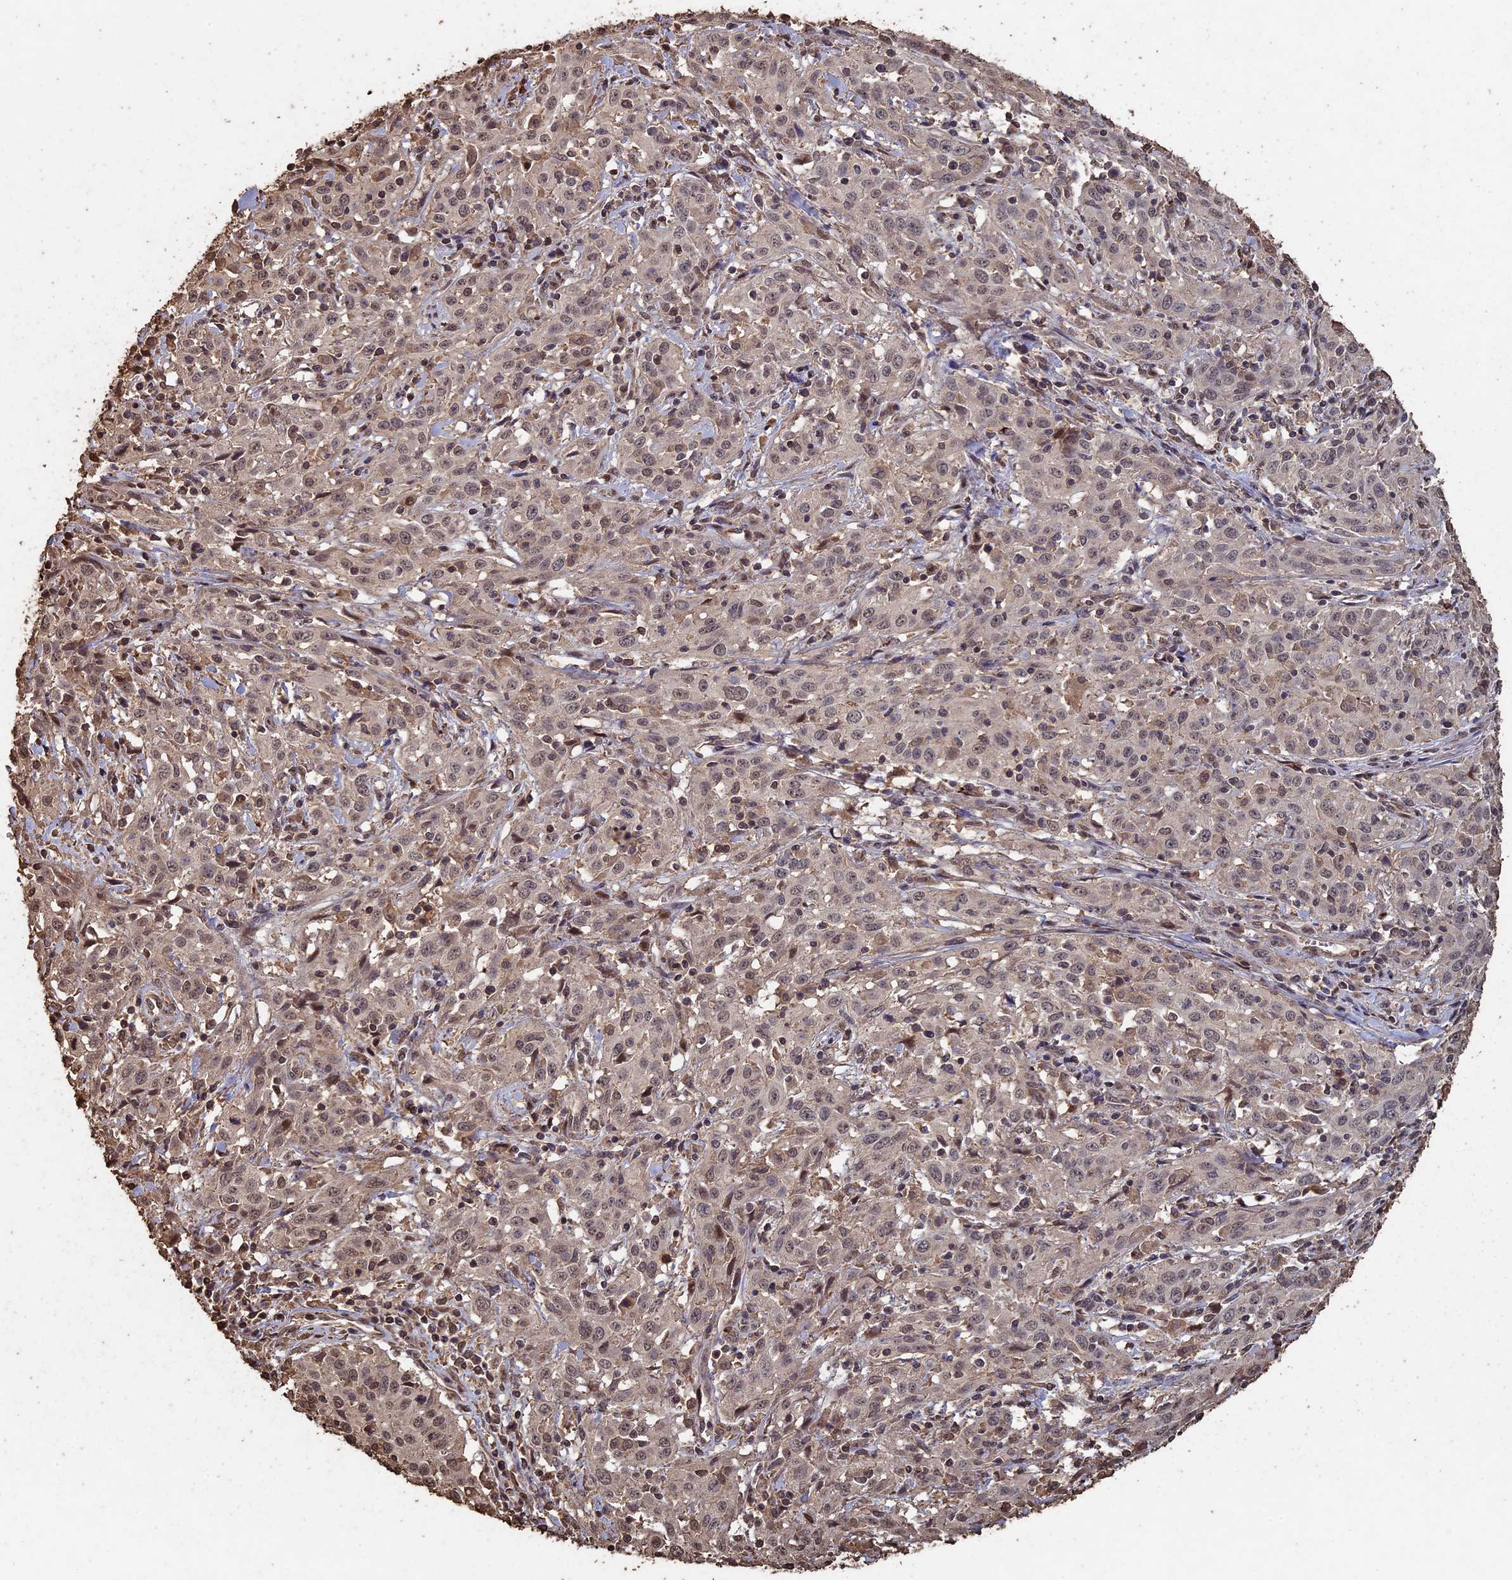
{"staining": {"intensity": "weak", "quantity": "25%-75%", "location": "nuclear"}, "tissue": "cervical cancer", "cell_type": "Tumor cells", "image_type": "cancer", "snomed": [{"axis": "morphology", "description": "Squamous cell carcinoma, NOS"}, {"axis": "topography", "description": "Cervix"}], "caption": "Squamous cell carcinoma (cervical) was stained to show a protein in brown. There is low levels of weak nuclear positivity in approximately 25%-75% of tumor cells.", "gene": "HUNK", "patient": {"sex": "female", "age": 57}}